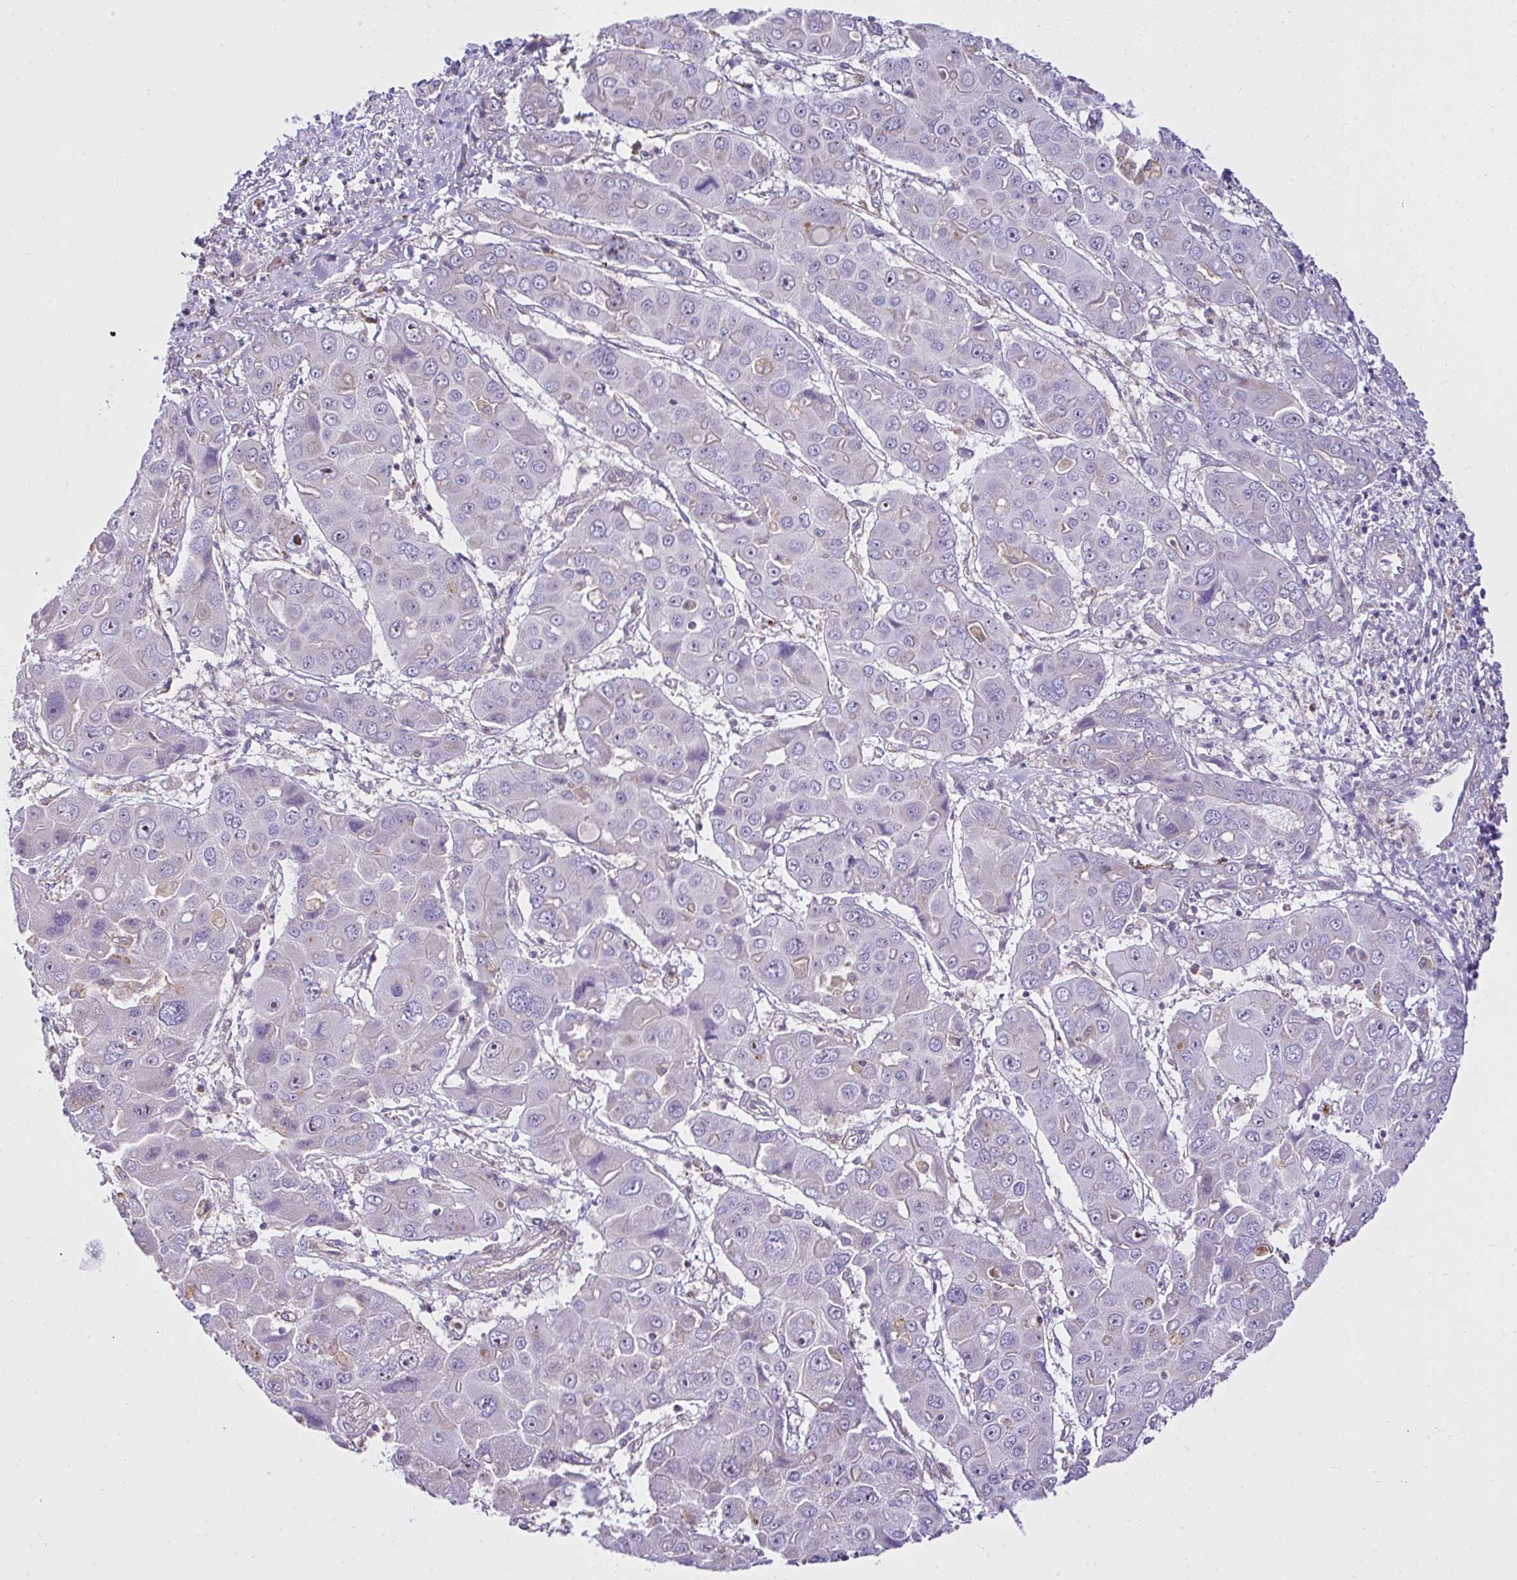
{"staining": {"intensity": "negative", "quantity": "none", "location": "none"}, "tissue": "liver cancer", "cell_type": "Tumor cells", "image_type": "cancer", "snomed": [{"axis": "morphology", "description": "Cholangiocarcinoma"}, {"axis": "topography", "description": "Liver"}], "caption": "Tumor cells show no significant protein staining in liver cancer (cholangiocarcinoma).", "gene": "CCDC142", "patient": {"sex": "male", "age": 67}}